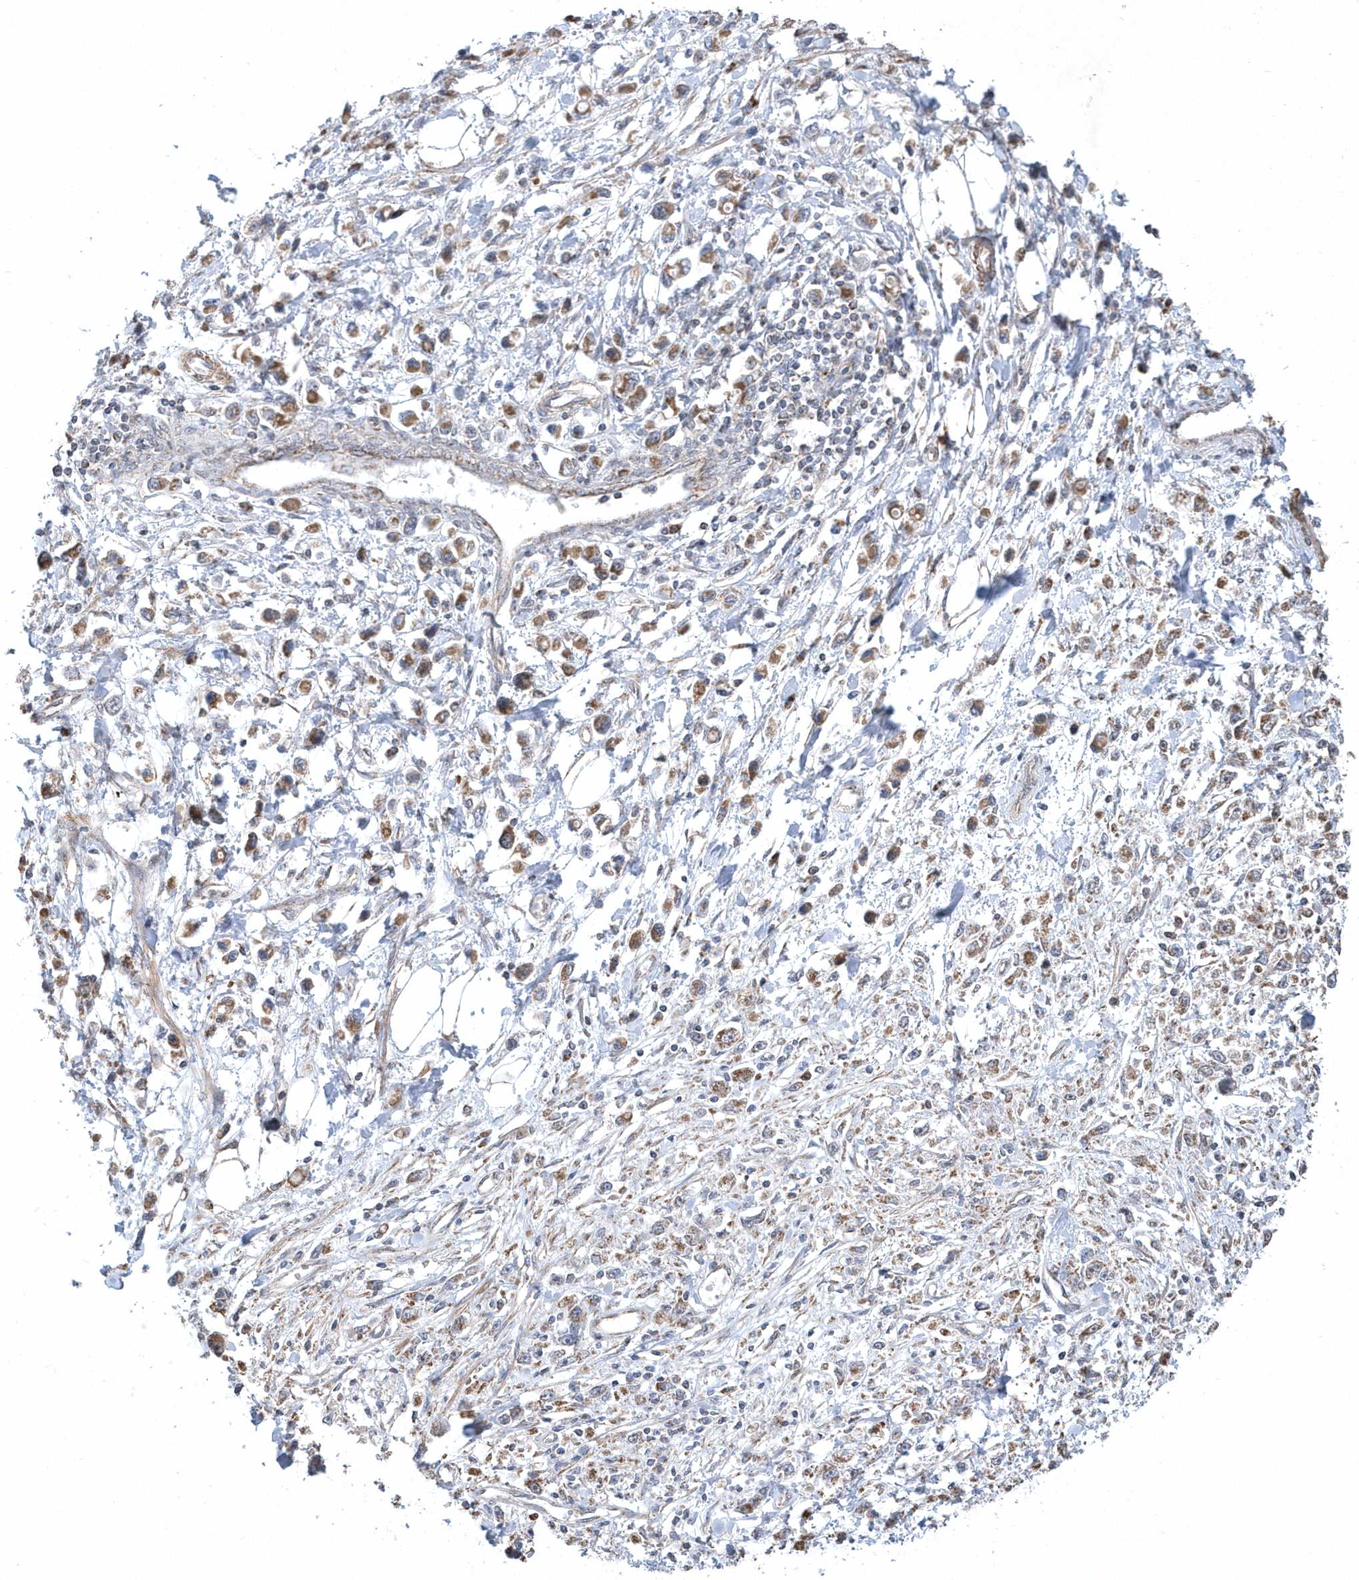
{"staining": {"intensity": "moderate", "quantity": ">75%", "location": "cytoplasmic/membranous"}, "tissue": "stomach cancer", "cell_type": "Tumor cells", "image_type": "cancer", "snomed": [{"axis": "morphology", "description": "Adenocarcinoma, NOS"}, {"axis": "topography", "description": "Stomach"}], "caption": "Protein staining by IHC exhibits moderate cytoplasmic/membranous expression in approximately >75% of tumor cells in stomach adenocarcinoma.", "gene": "SLX9", "patient": {"sex": "female", "age": 59}}